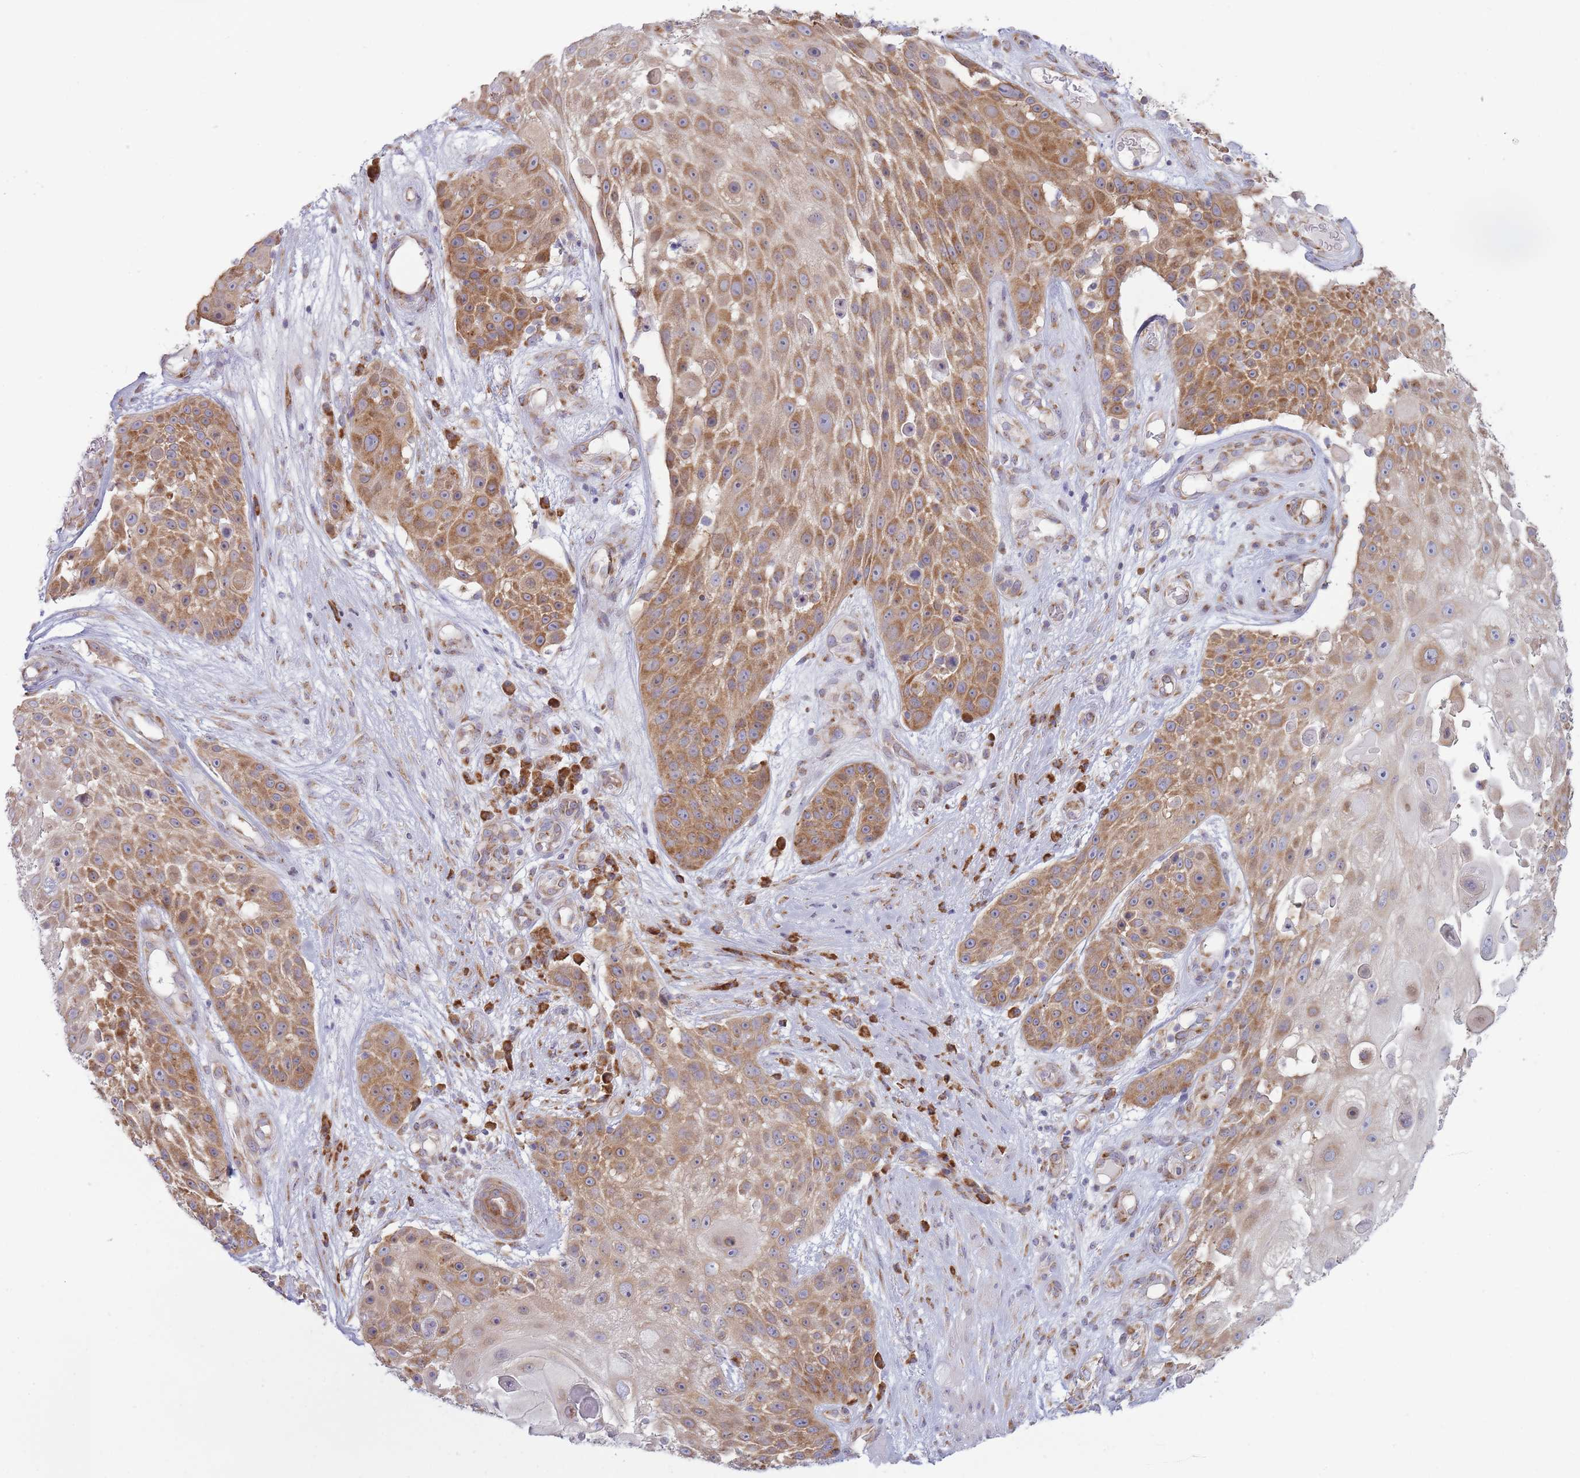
{"staining": {"intensity": "moderate", "quantity": ">75%", "location": "cytoplasmic/membranous"}, "tissue": "skin cancer", "cell_type": "Tumor cells", "image_type": "cancer", "snomed": [{"axis": "morphology", "description": "Squamous cell carcinoma, NOS"}, {"axis": "topography", "description": "Skin"}], "caption": "Brown immunohistochemical staining in human squamous cell carcinoma (skin) shows moderate cytoplasmic/membranous expression in about >75% of tumor cells.", "gene": "OR5L2", "patient": {"sex": "female", "age": 86}}